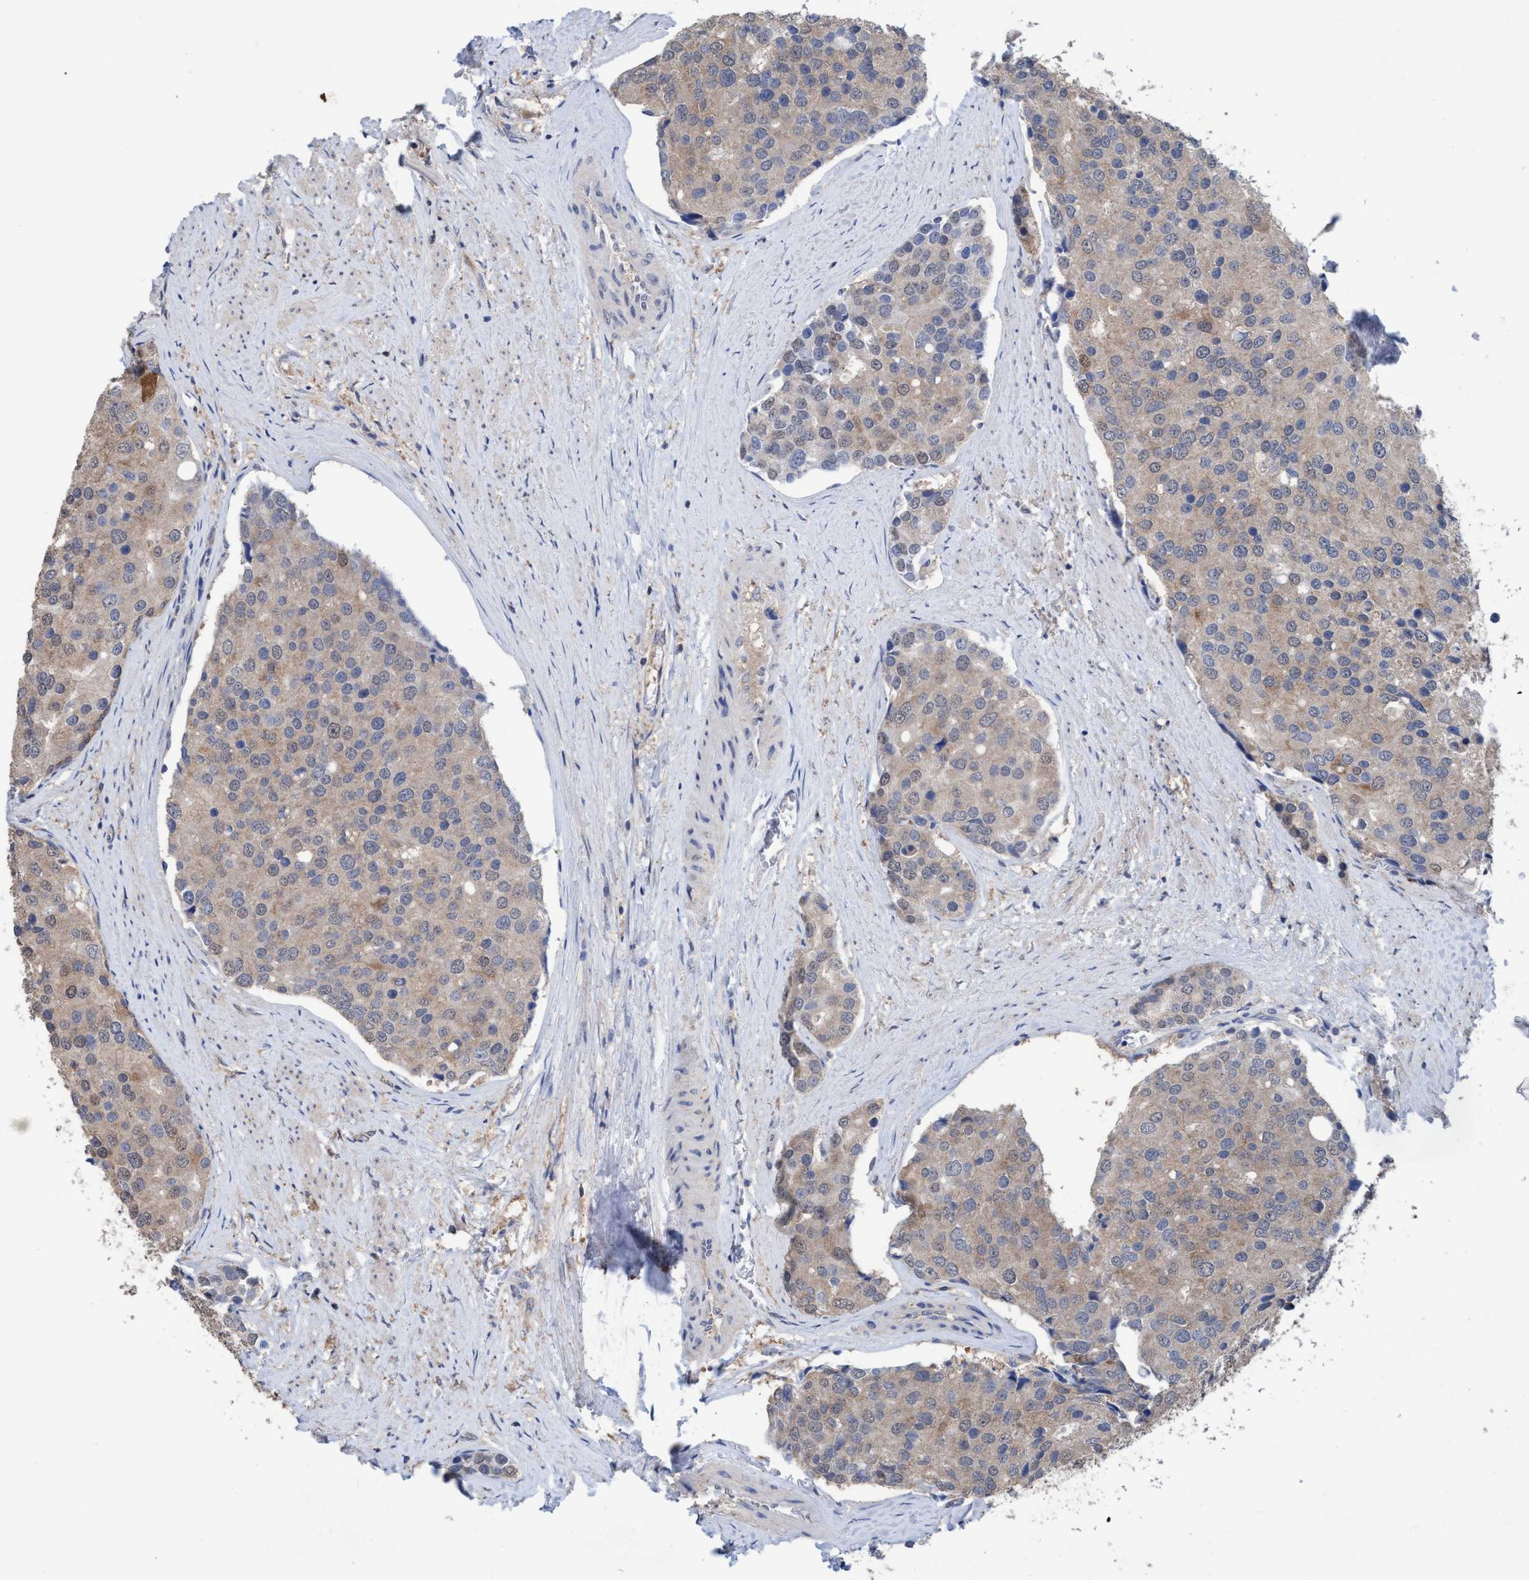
{"staining": {"intensity": "weak", "quantity": "25%-75%", "location": "cytoplasmic/membranous"}, "tissue": "prostate cancer", "cell_type": "Tumor cells", "image_type": "cancer", "snomed": [{"axis": "morphology", "description": "Adenocarcinoma, High grade"}, {"axis": "topography", "description": "Prostate"}], "caption": "High-grade adenocarcinoma (prostate) stained for a protein shows weak cytoplasmic/membranous positivity in tumor cells. The protein is stained brown, and the nuclei are stained in blue (DAB (3,3'-diaminobenzidine) IHC with brightfield microscopy, high magnification).", "gene": "GLOD4", "patient": {"sex": "male", "age": 50}}